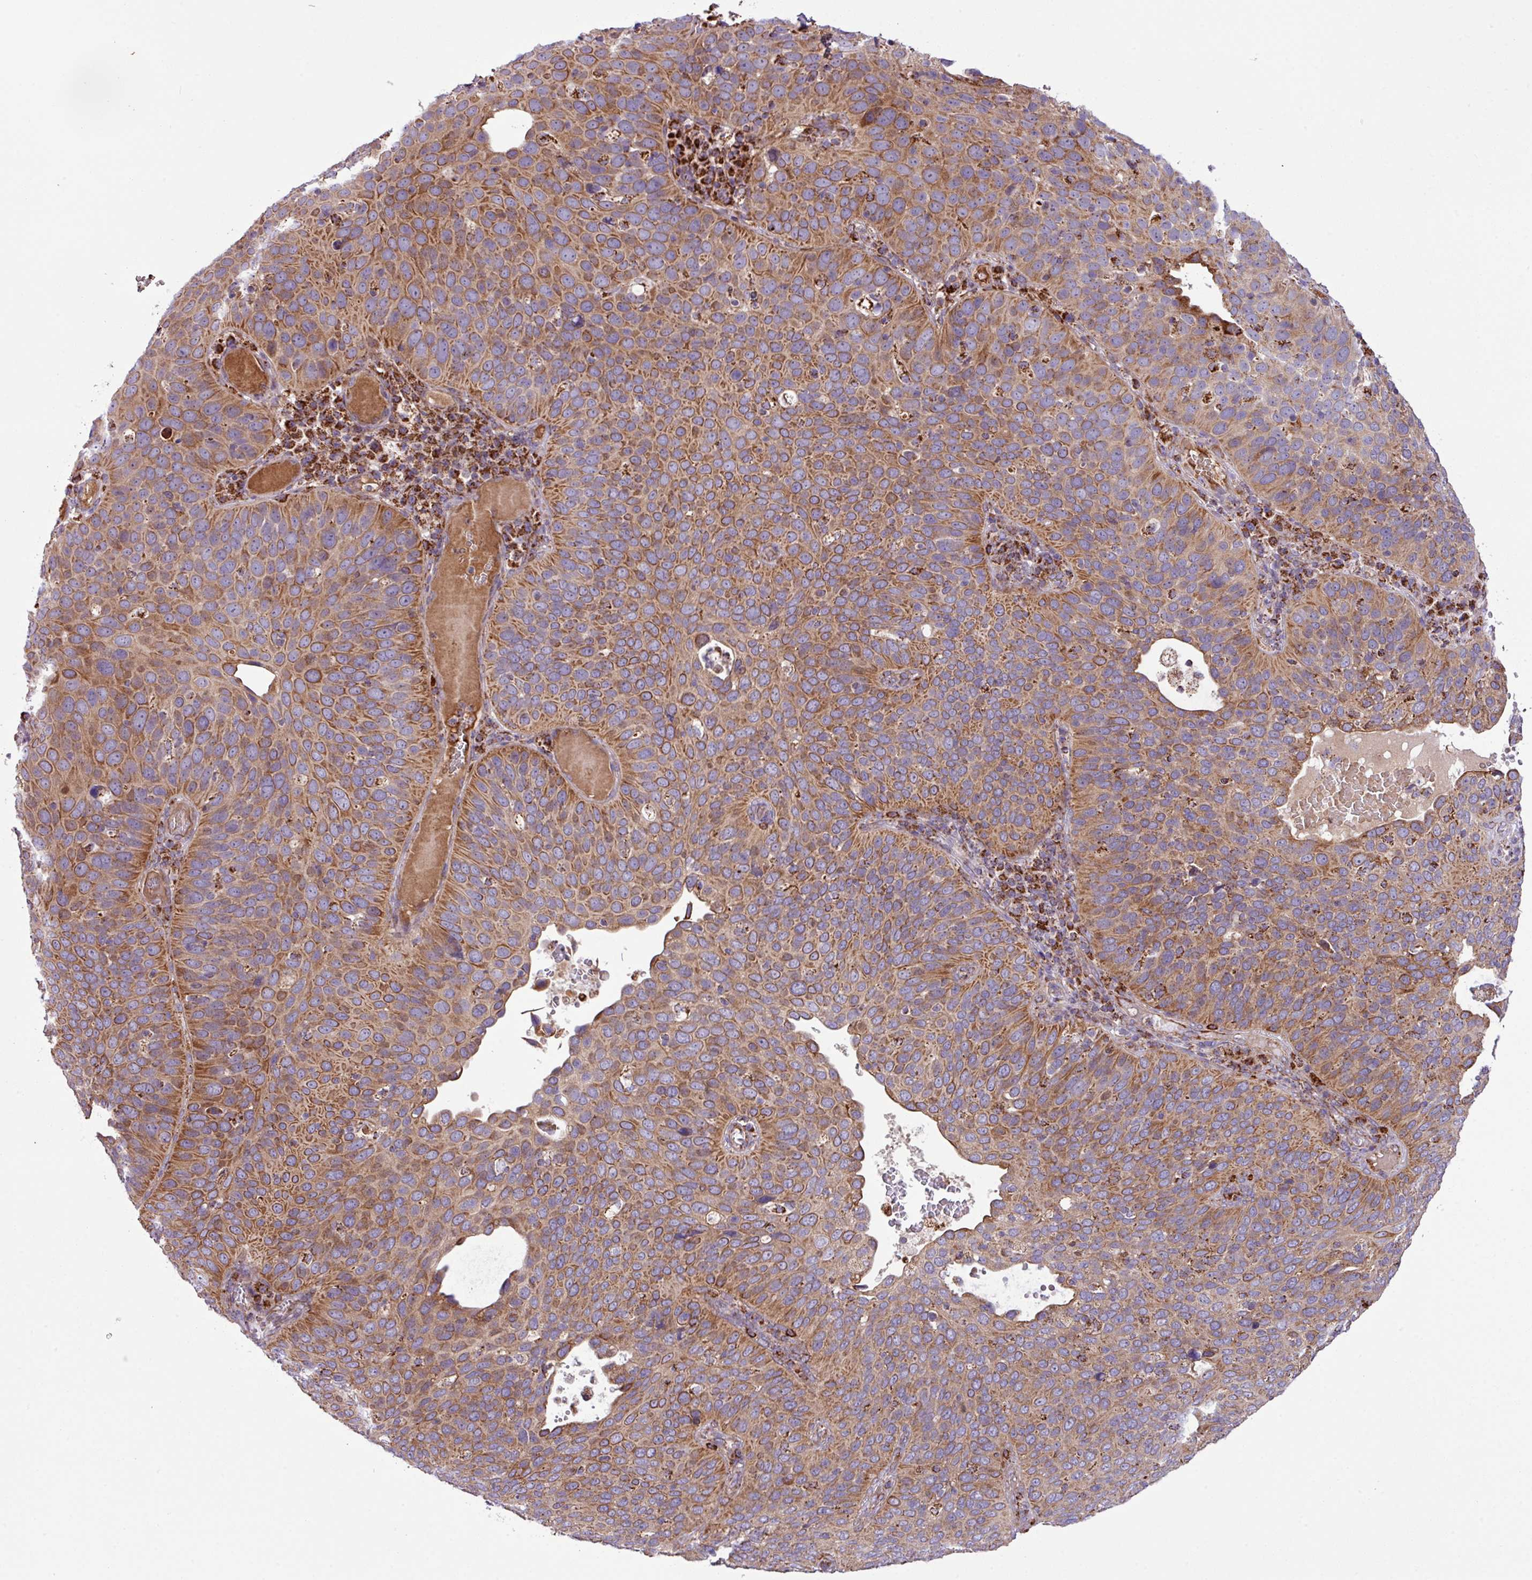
{"staining": {"intensity": "moderate", "quantity": ">75%", "location": "cytoplasmic/membranous"}, "tissue": "cervical cancer", "cell_type": "Tumor cells", "image_type": "cancer", "snomed": [{"axis": "morphology", "description": "Squamous cell carcinoma, NOS"}, {"axis": "topography", "description": "Cervix"}], "caption": "Human squamous cell carcinoma (cervical) stained with a protein marker reveals moderate staining in tumor cells.", "gene": "ZNF569", "patient": {"sex": "female", "age": 36}}